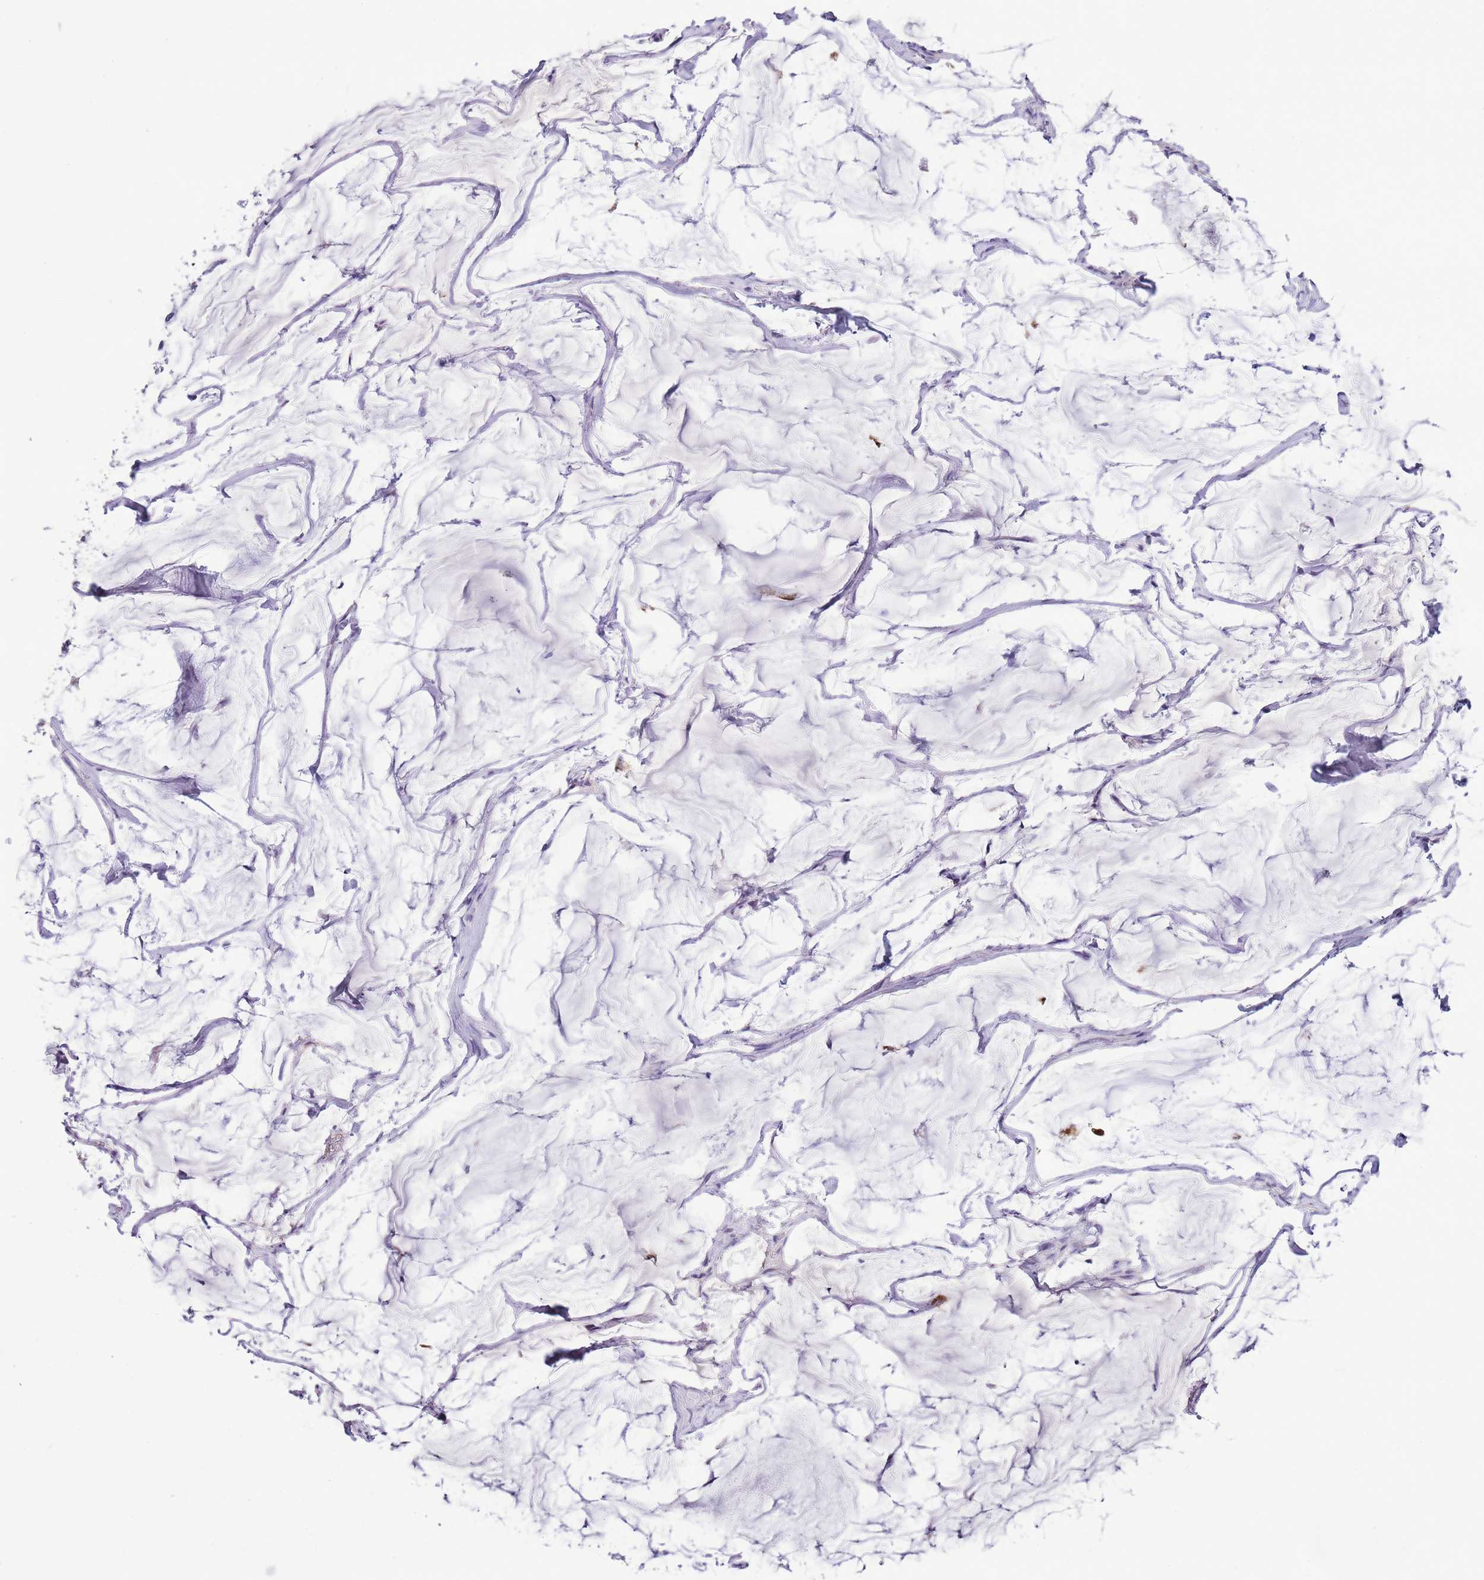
{"staining": {"intensity": "negative", "quantity": "none", "location": "none"}, "tissue": "ovarian cancer", "cell_type": "Tumor cells", "image_type": "cancer", "snomed": [{"axis": "morphology", "description": "Cystadenocarcinoma, mucinous, NOS"}, {"axis": "topography", "description": "Ovary"}], "caption": "An IHC image of mucinous cystadenocarcinoma (ovarian) is shown. There is no staining in tumor cells of mucinous cystadenocarcinoma (ovarian).", "gene": "FBRSL1", "patient": {"sex": "female", "age": 73}}